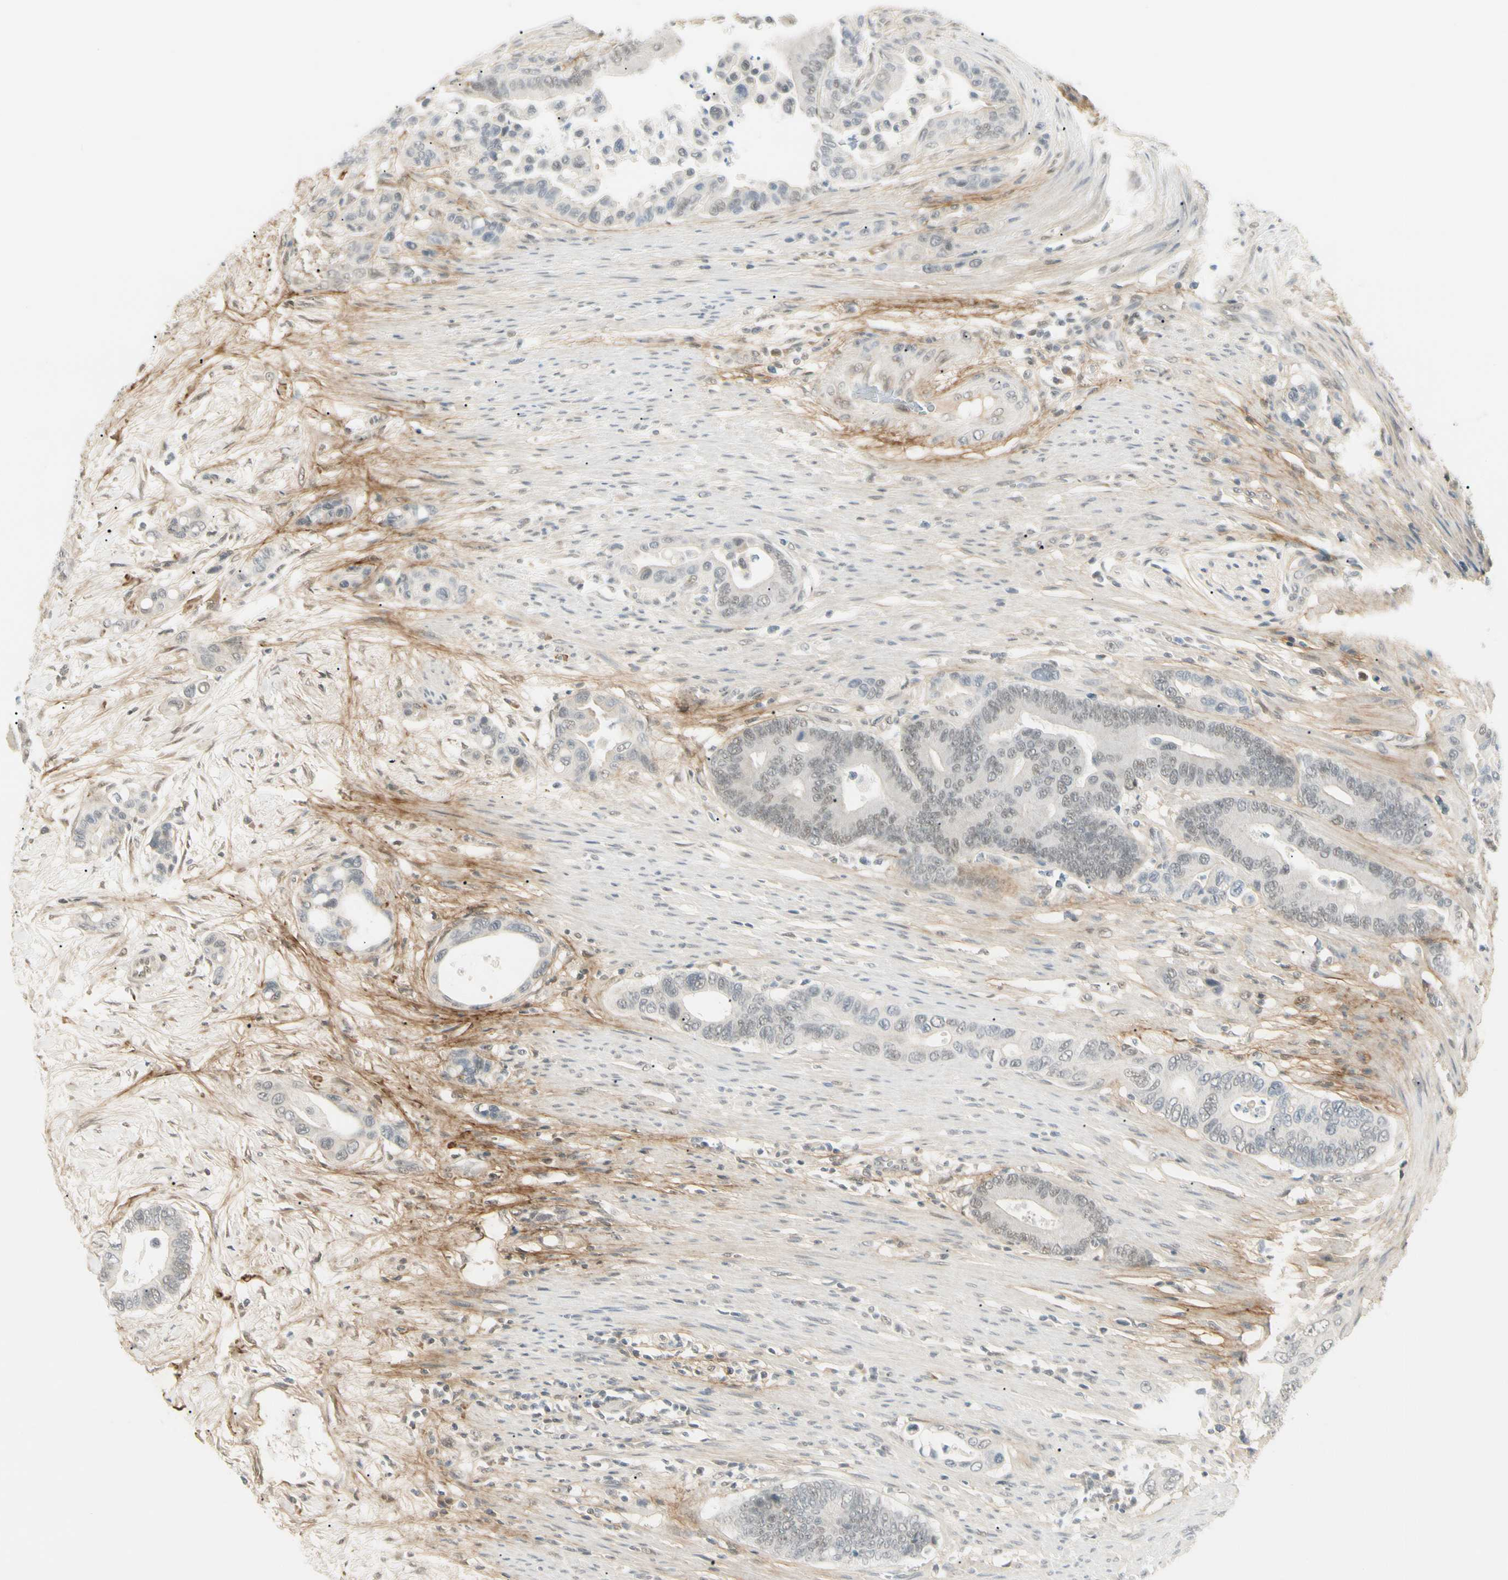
{"staining": {"intensity": "weak", "quantity": ">75%", "location": "nuclear"}, "tissue": "colorectal cancer", "cell_type": "Tumor cells", "image_type": "cancer", "snomed": [{"axis": "morphology", "description": "Normal tissue, NOS"}, {"axis": "morphology", "description": "Adenocarcinoma, NOS"}, {"axis": "topography", "description": "Colon"}], "caption": "Human colorectal cancer (adenocarcinoma) stained with a brown dye exhibits weak nuclear positive staining in approximately >75% of tumor cells.", "gene": "ASPN", "patient": {"sex": "male", "age": 82}}